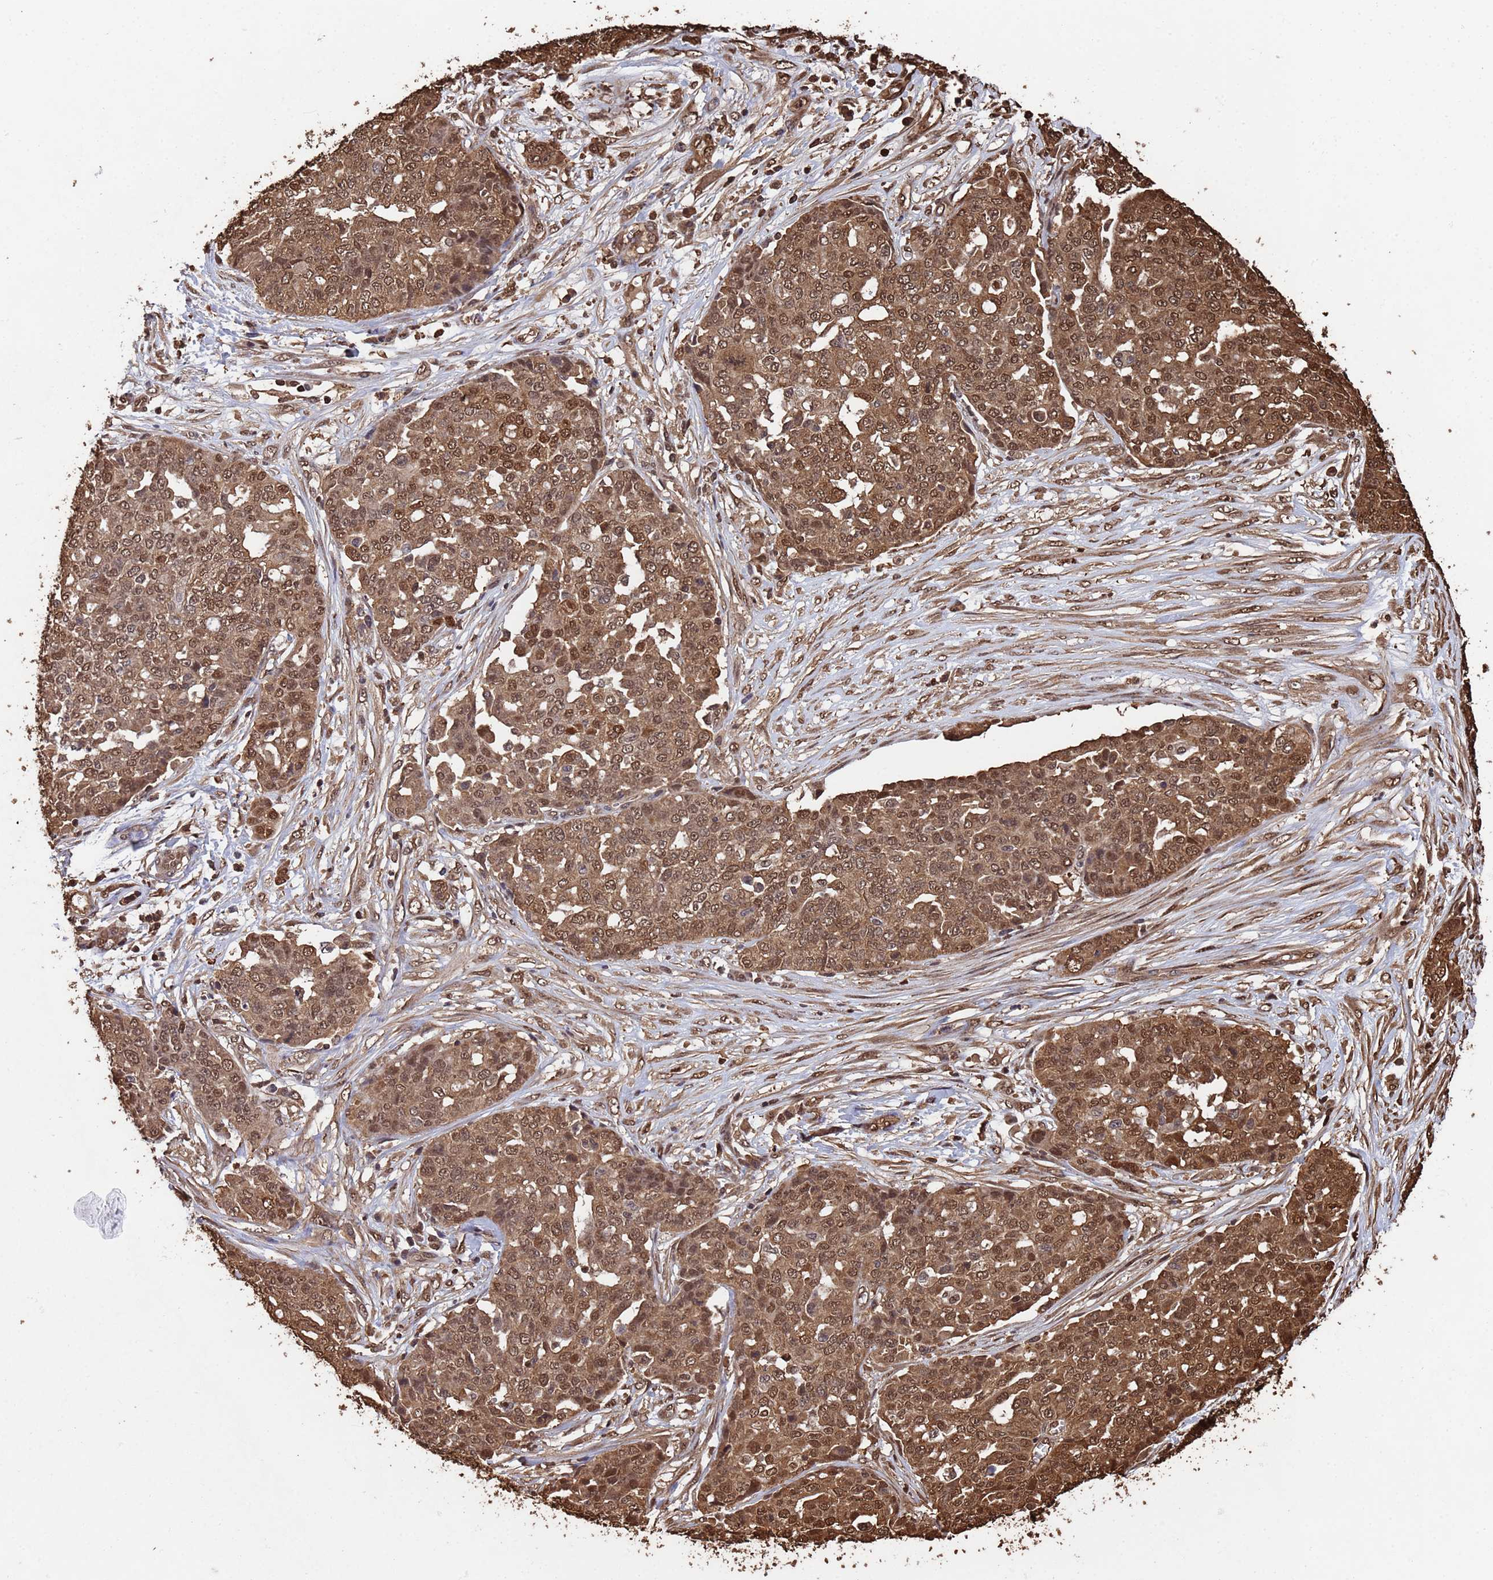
{"staining": {"intensity": "moderate", "quantity": ">75%", "location": "cytoplasmic/membranous,nuclear"}, "tissue": "ovarian cancer", "cell_type": "Tumor cells", "image_type": "cancer", "snomed": [{"axis": "morphology", "description": "Cystadenocarcinoma, serous, NOS"}, {"axis": "topography", "description": "Soft tissue"}, {"axis": "topography", "description": "Ovary"}], "caption": "Human ovarian cancer (serous cystadenocarcinoma) stained with a protein marker demonstrates moderate staining in tumor cells.", "gene": "SUMO4", "patient": {"sex": "female", "age": 57}}